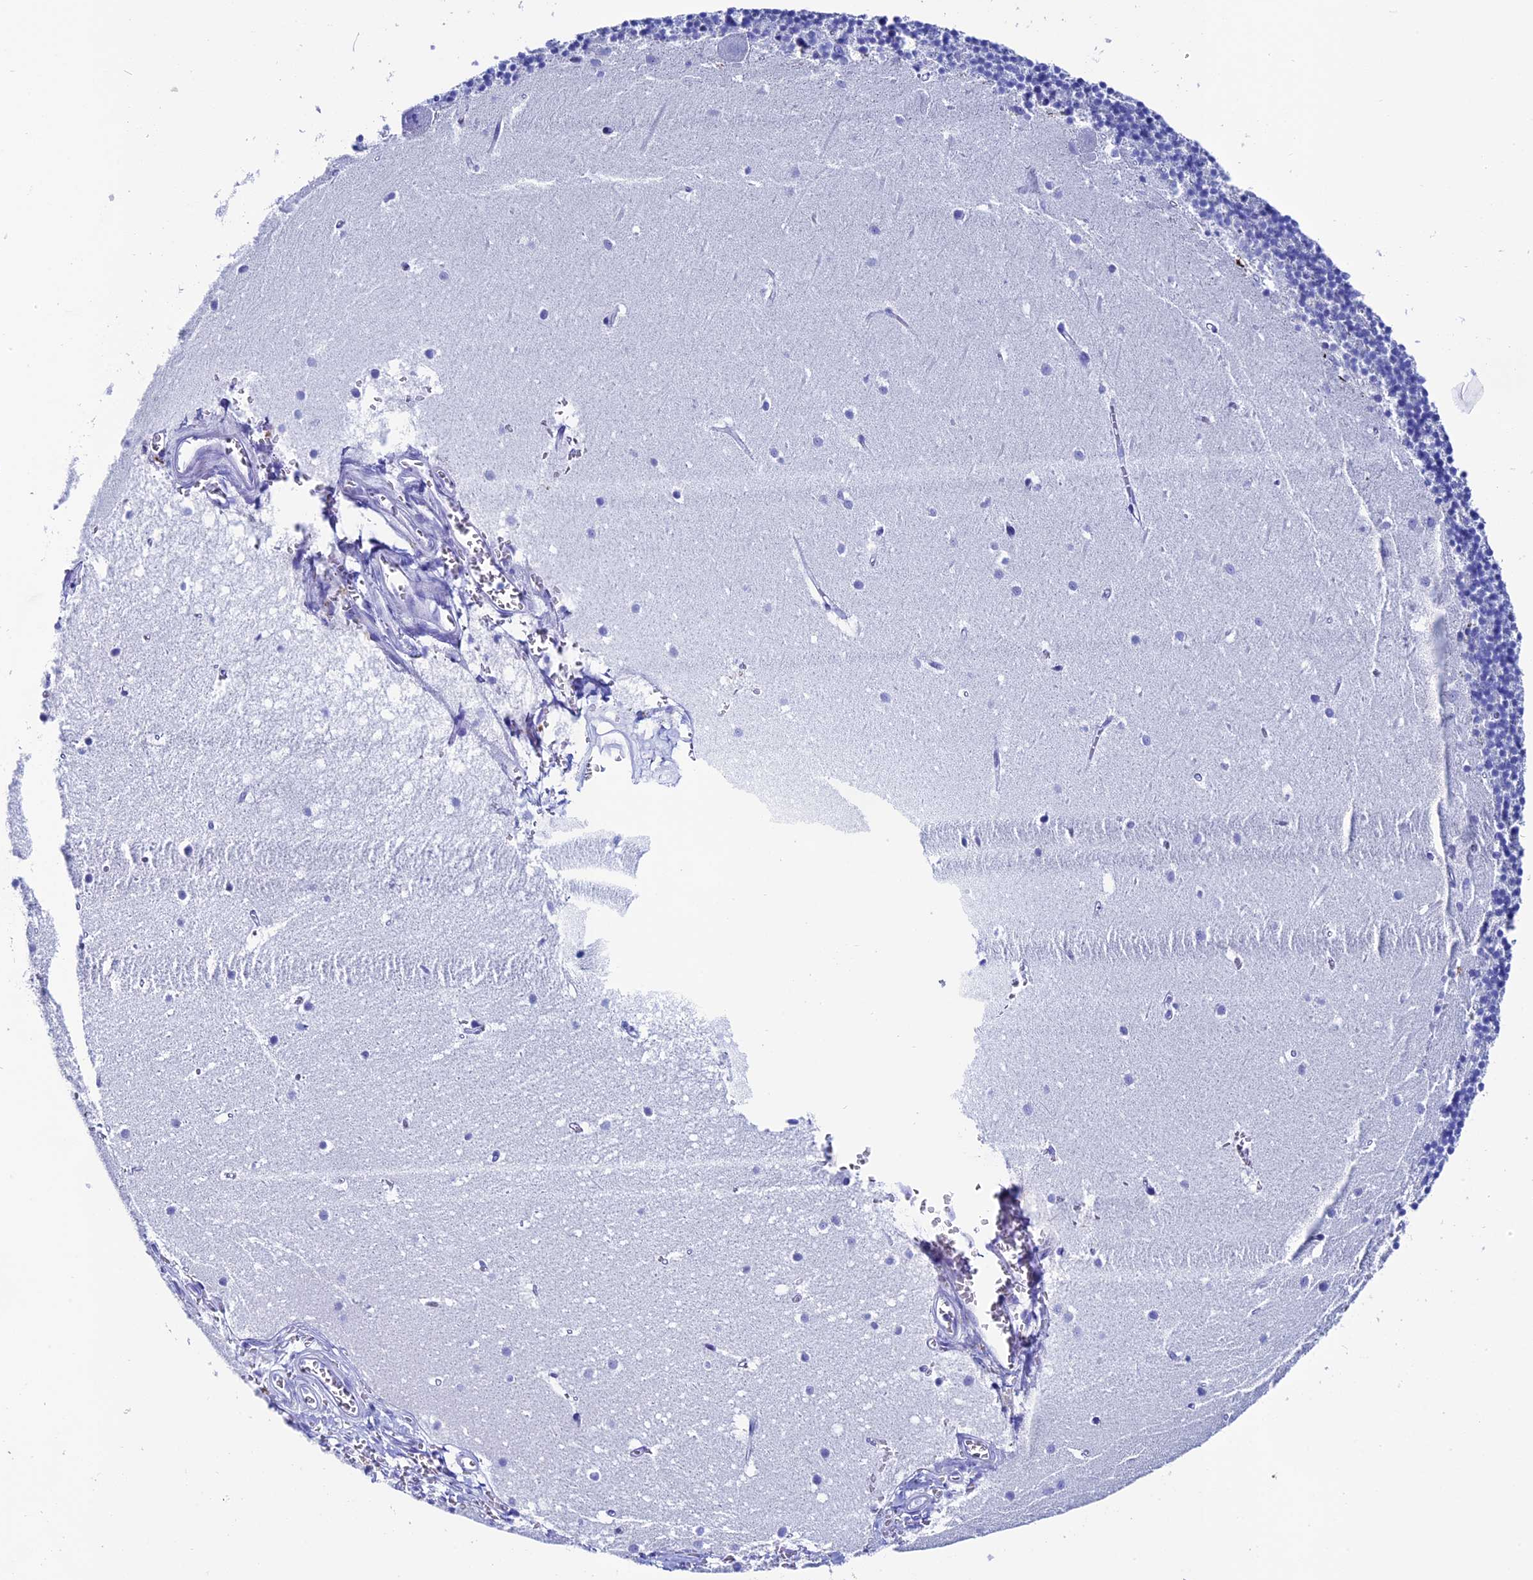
{"staining": {"intensity": "negative", "quantity": "none", "location": "none"}, "tissue": "cerebellum", "cell_type": "Cells in granular layer", "image_type": "normal", "snomed": [{"axis": "morphology", "description": "Normal tissue, NOS"}, {"axis": "topography", "description": "Cerebellum"}], "caption": "This is a histopathology image of immunohistochemistry staining of unremarkable cerebellum, which shows no staining in cells in granular layer. Nuclei are stained in blue.", "gene": "ANKRD29", "patient": {"sex": "male", "age": 54}}